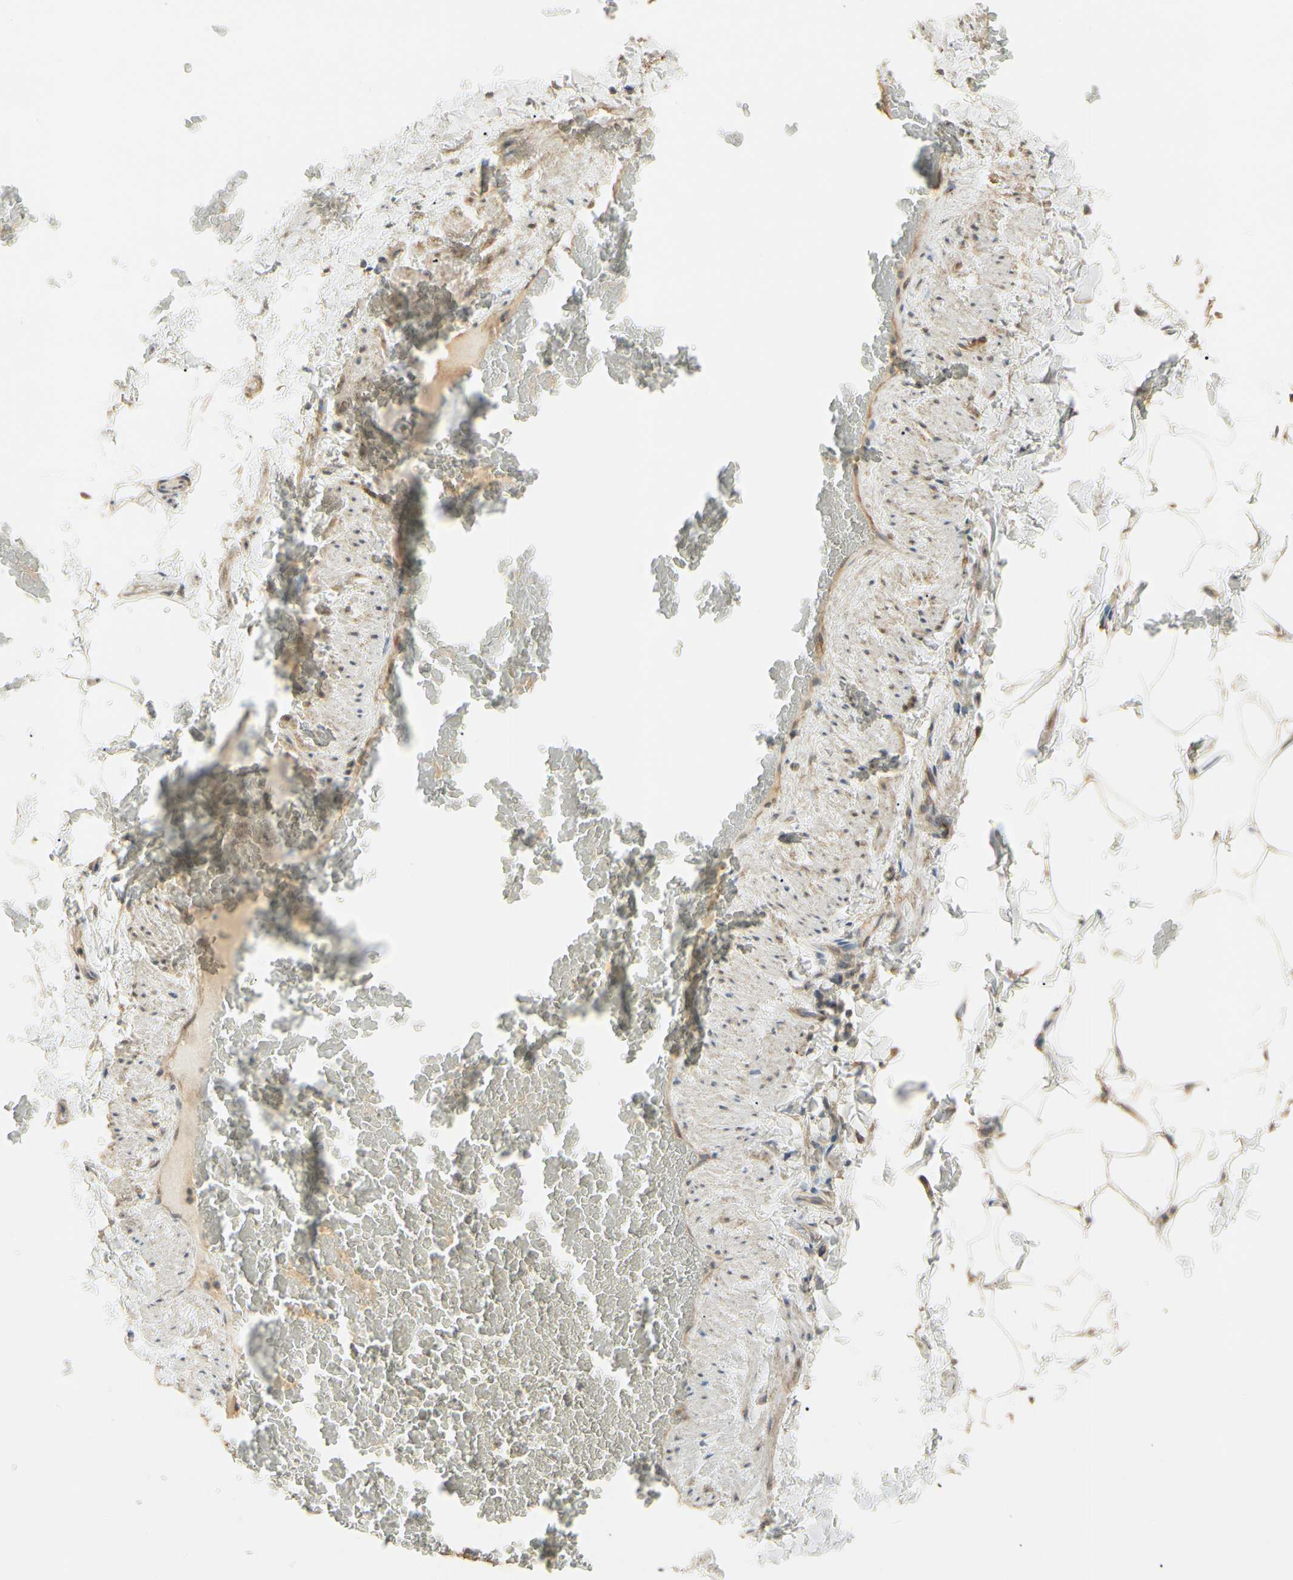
{"staining": {"intensity": "weak", "quantity": "25%-75%", "location": "cytoplasmic/membranous"}, "tissue": "adipose tissue", "cell_type": "Adipocytes", "image_type": "normal", "snomed": [{"axis": "morphology", "description": "Normal tissue, NOS"}, {"axis": "topography", "description": "Vascular tissue"}], "caption": "DAB immunohistochemical staining of benign human adipose tissue exhibits weak cytoplasmic/membranous protein positivity in approximately 25%-75% of adipocytes.", "gene": "IRAG1", "patient": {"sex": "male", "age": 41}}